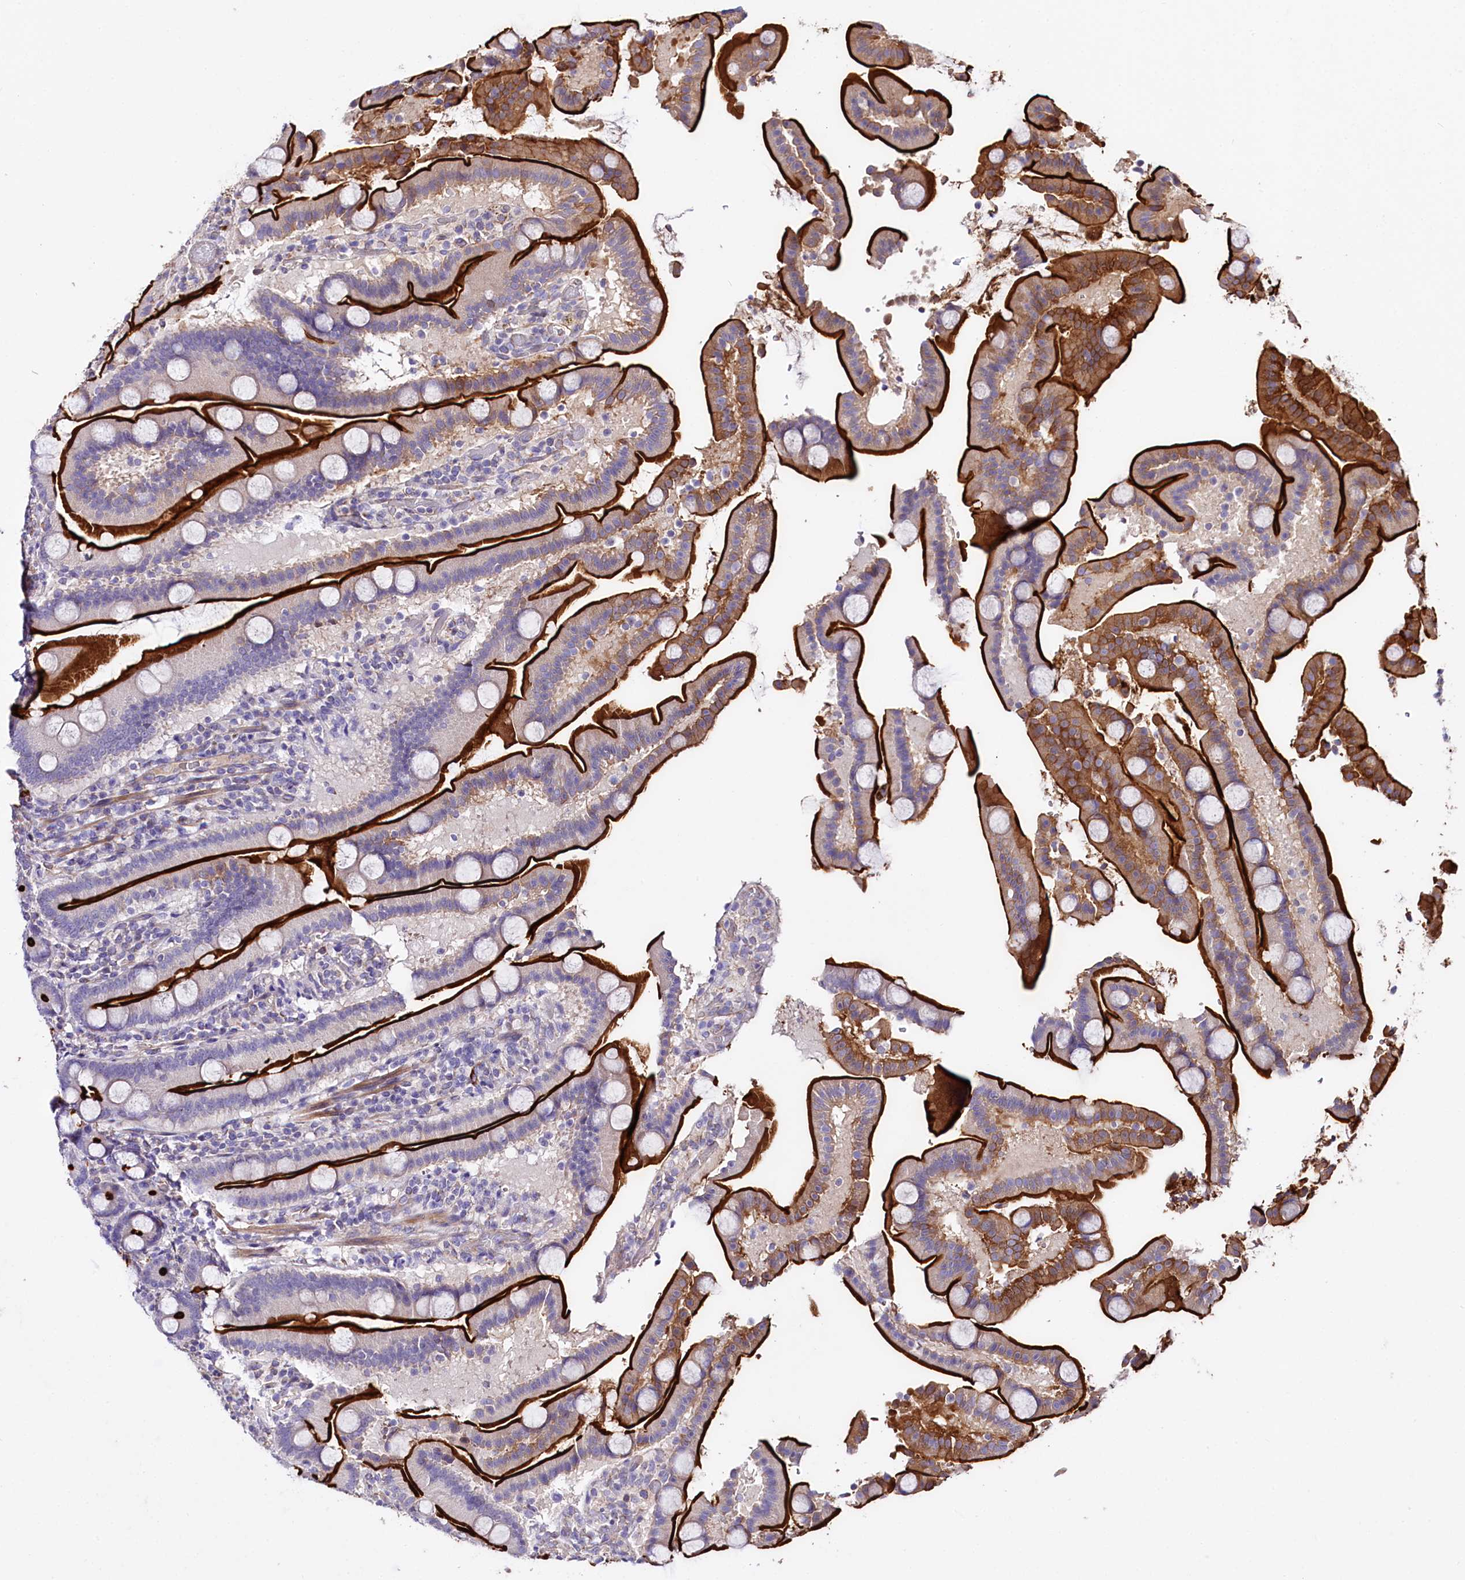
{"staining": {"intensity": "strong", "quantity": ">75%", "location": "cytoplasmic/membranous"}, "tissue": "duodenum", "cell_type": "Glandular cells", "image_type": "normal", "snomed": [{"axis": "morphology", "description": "Normal tissue, NOS"}, {"axis": "topography", "description": "Duodenum"}], "caption": "Strong cytoplasmic/membranous expression is present in approximately >75% of glandular cells in normal duodenum.", "gene": "SLC7A1", "patient": {"sex": "male", "age": 55}}